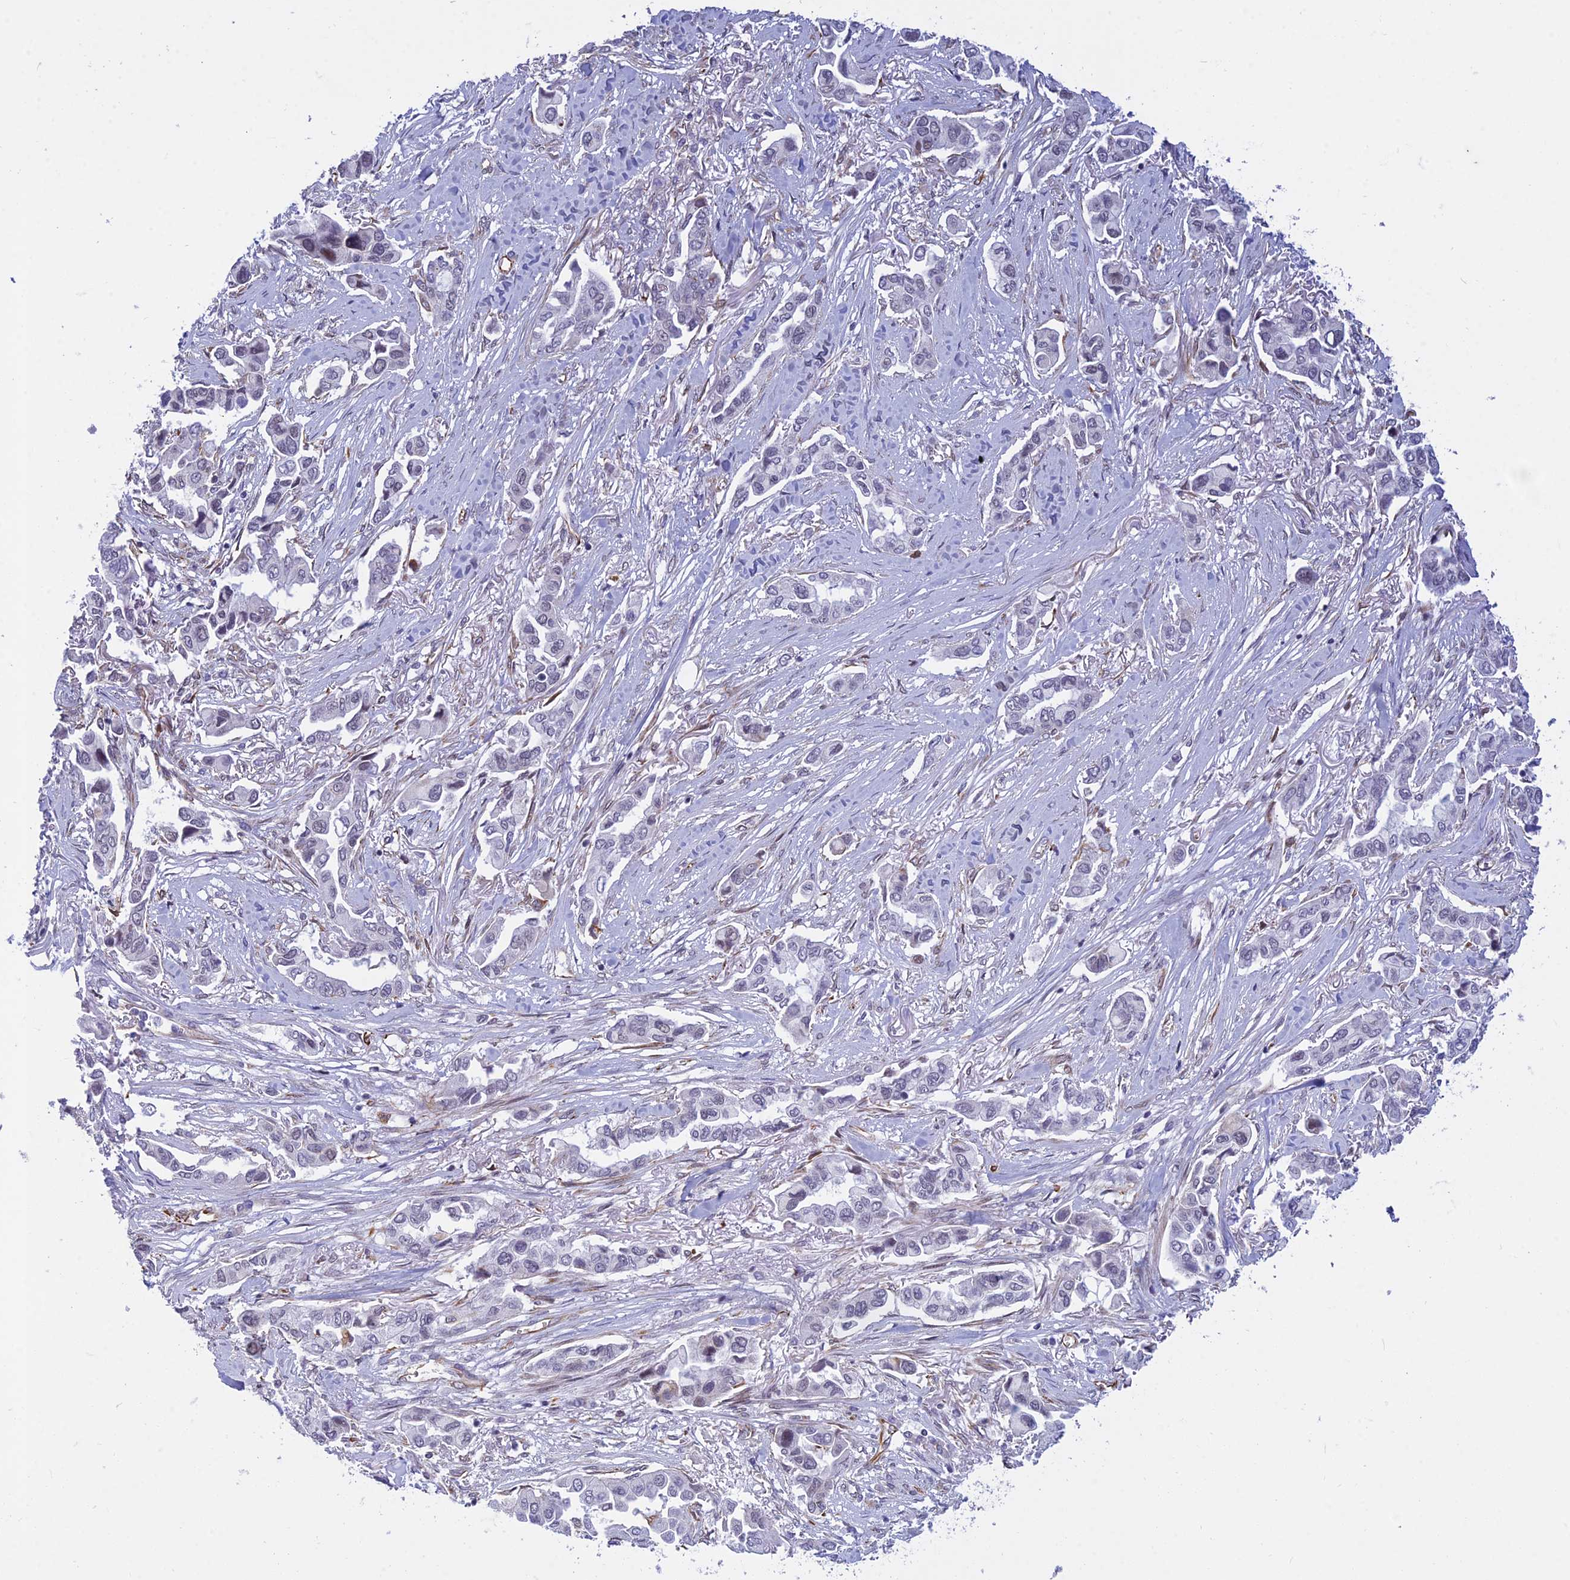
{"staining": {"intensity": "negative", "quantity": "none", "location": "none"}, "tissue": "lung cancer", "cell_type": "Tumor cells", "image_type": "cancer", "snomed": [{"axis": "morphology", "description": "Adenocarcinoma, NOS"}, {"axis": "topography", "description": "Lung"}], "caption": "Adenocarcinoma (lung) was stained to show a protein in brown. There is no significant staining in tumor cells. (DAB (3,3'-diaminobenzidine) IHC, high magnification).", "gene": "SAPCD2", "patient": {"sex": "female", "age": 76}}